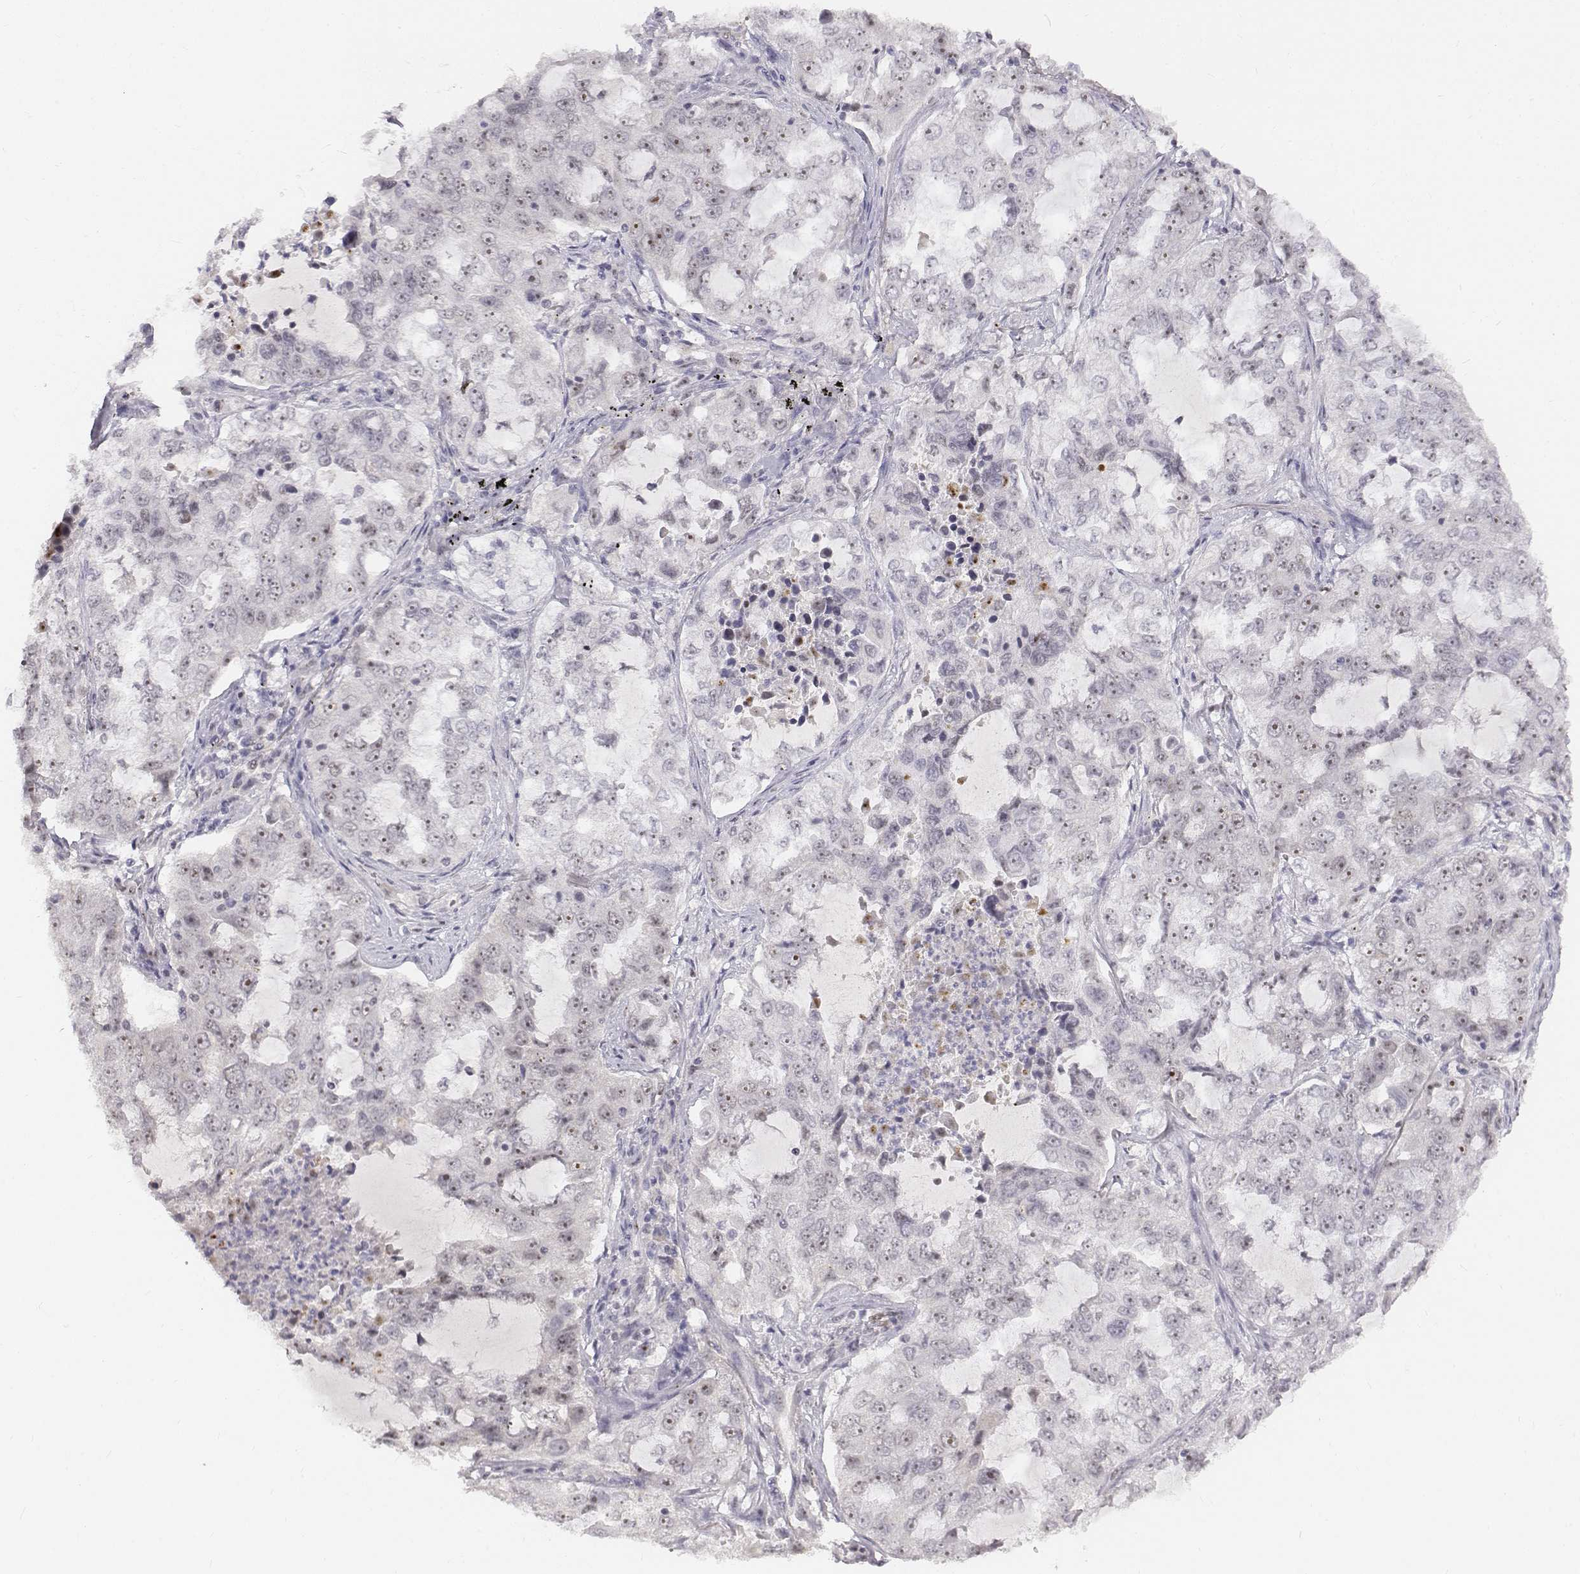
{"staining": {"intensity": "moderate", "quantity": "<25%", "location": "nuclear"}, "tissue": "lung cancer", "cell_type": "Tumor cells", "image_type": "cancer", "snomed": [{"axis": "morphology", "description": "Adenocarcinoma, NOS"}, {"axis": "topography", "description": "Lung"}], "caption": "Protein analysis of lung adenocarcinoma tissue displays moderate nuclear expression in about <25% of tumor cells. (Stains: DAB in brown, nuclei in blue, Microscopy: brightfield microscopy at high magnification).", "gene": "PHF6", "patient": {"sex": "female", "age": 61}}